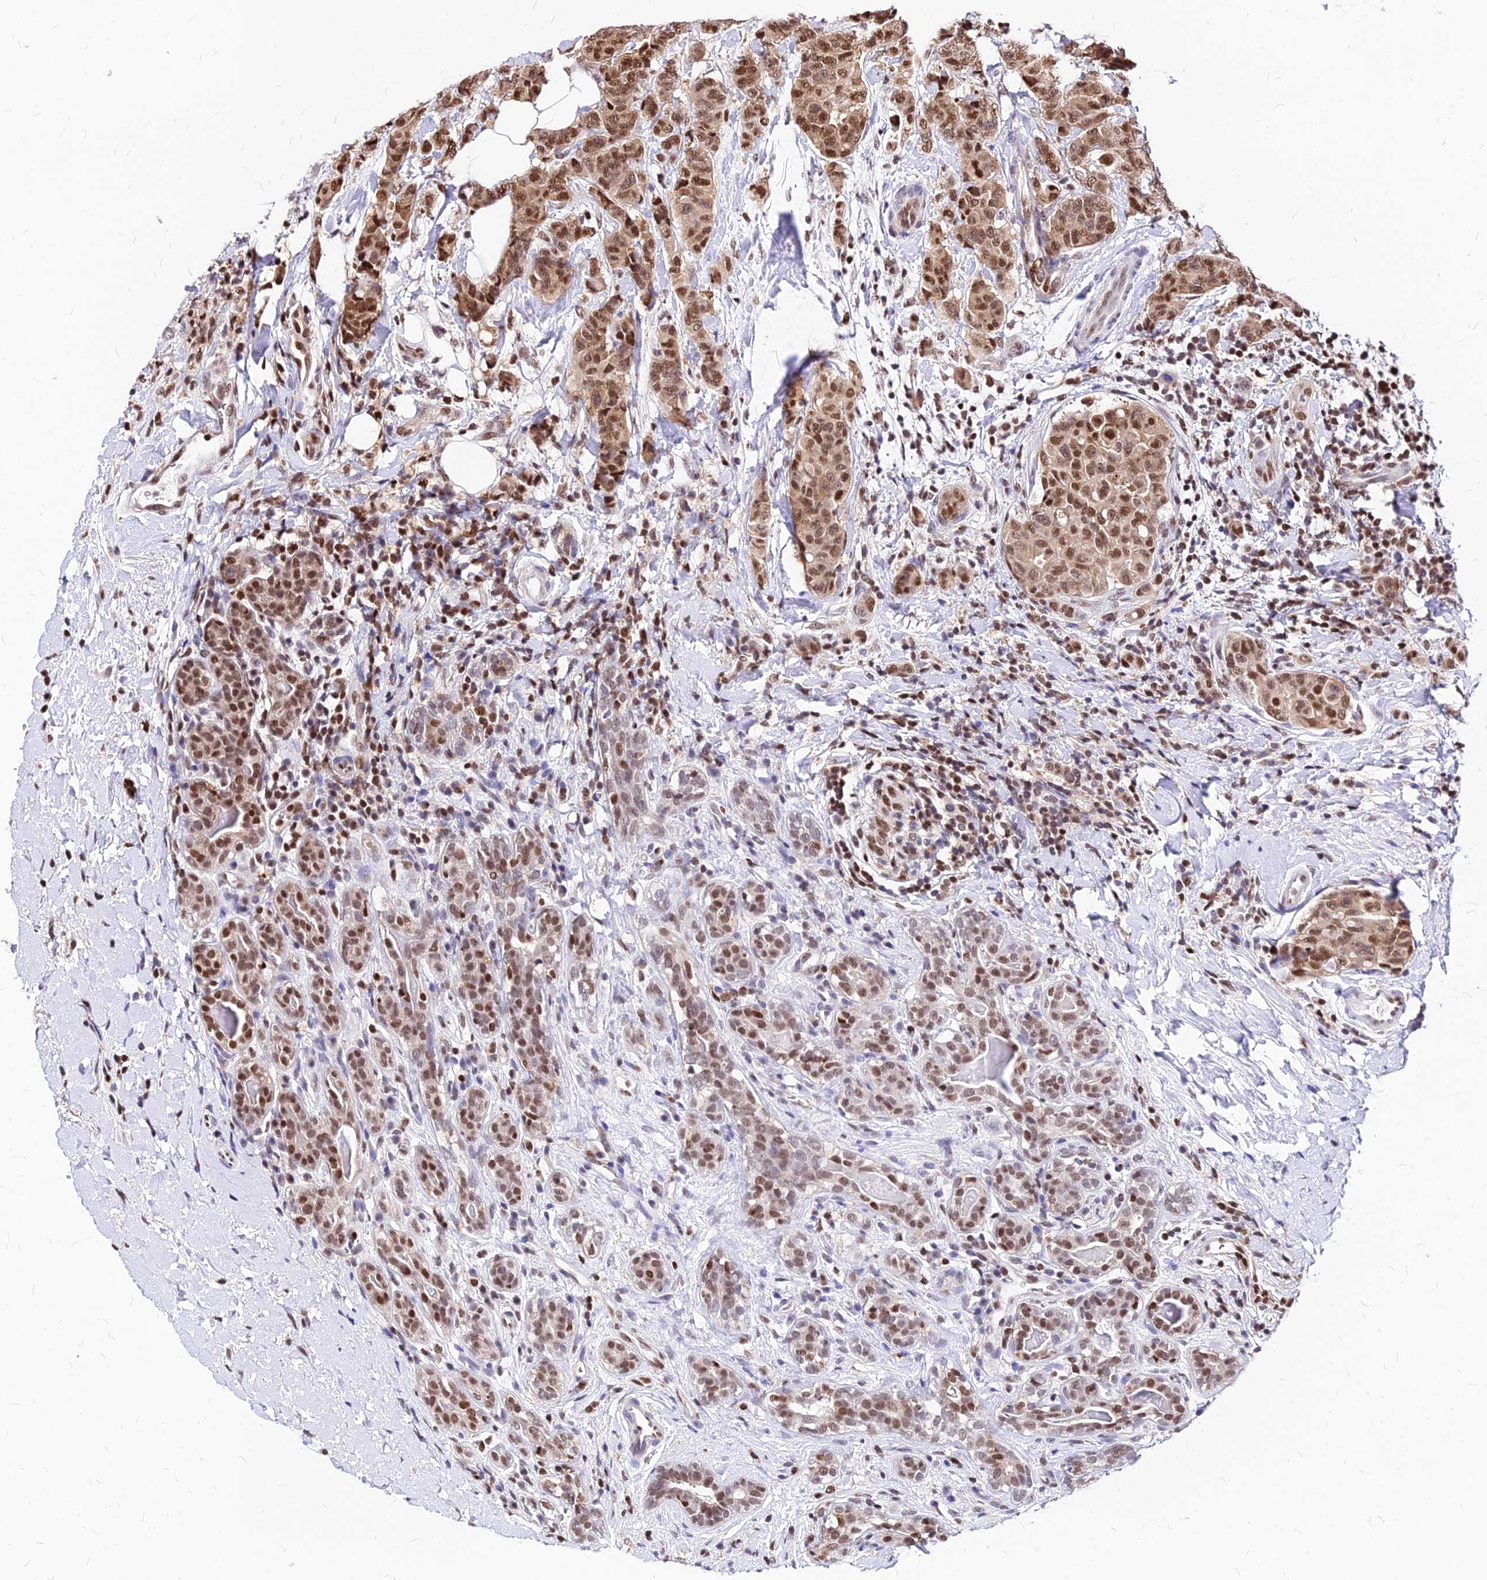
{"staining": {"intensity": "moderate", "quantity": ">75%", "location": "nuclear"}, "tissue": "breast cancer", "cell_type": "Tumor cells", "image_type": "cancer", "snomed": [{"axis": "morphology", "description": "Duct carcinoma"}, {"axis": "topography", "description": "Breast"}], "caption": "Immunohistochemistry of human breast cancer demonstrates medium levels of moderate nuclear staining in about >75% of tumor cells. The staining is performed using DAB brown chromogen to label protein expression. The nuclei are counter-stained blue using hematoxylin.", "gene": "PAXX", "patient": {"sex": "female", "age": 40}}